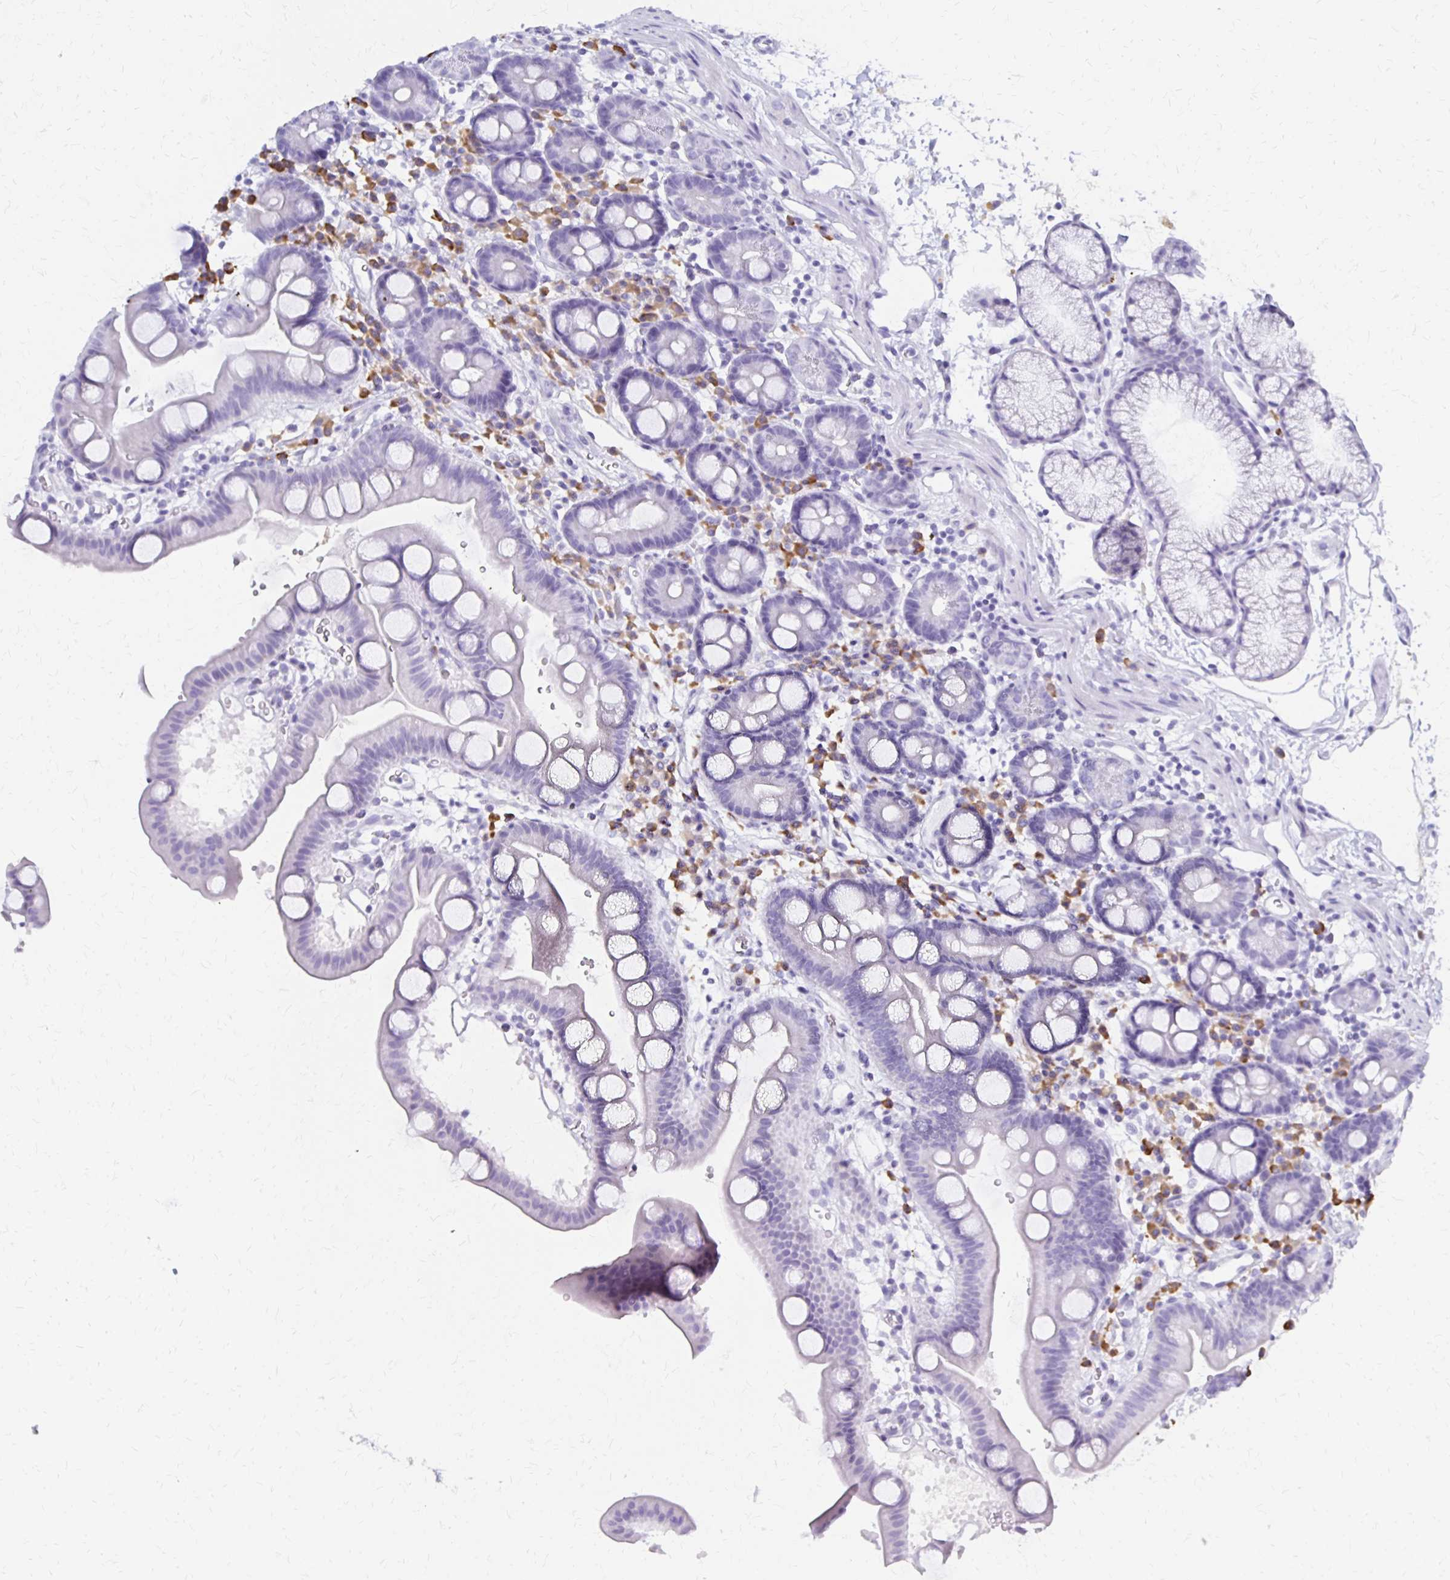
{"staining": {"intensity": "negative", "quantity": "none", "location": "none"}, "tissue": "duodenum", "cell_type": "Glandular cells", "image_type": "normal", "snomed": [{"axis": "morphology", "description": "Normal tissue, NOS"}, {"axis": "topography", "description": "Duodenum"}], "caption": "DAB immunohistochemical staining of normal duodenum demonstrates no significant staining in glandular cells.", "gene": "FNTB", "patient": {"sex": "male", "age": 59}}